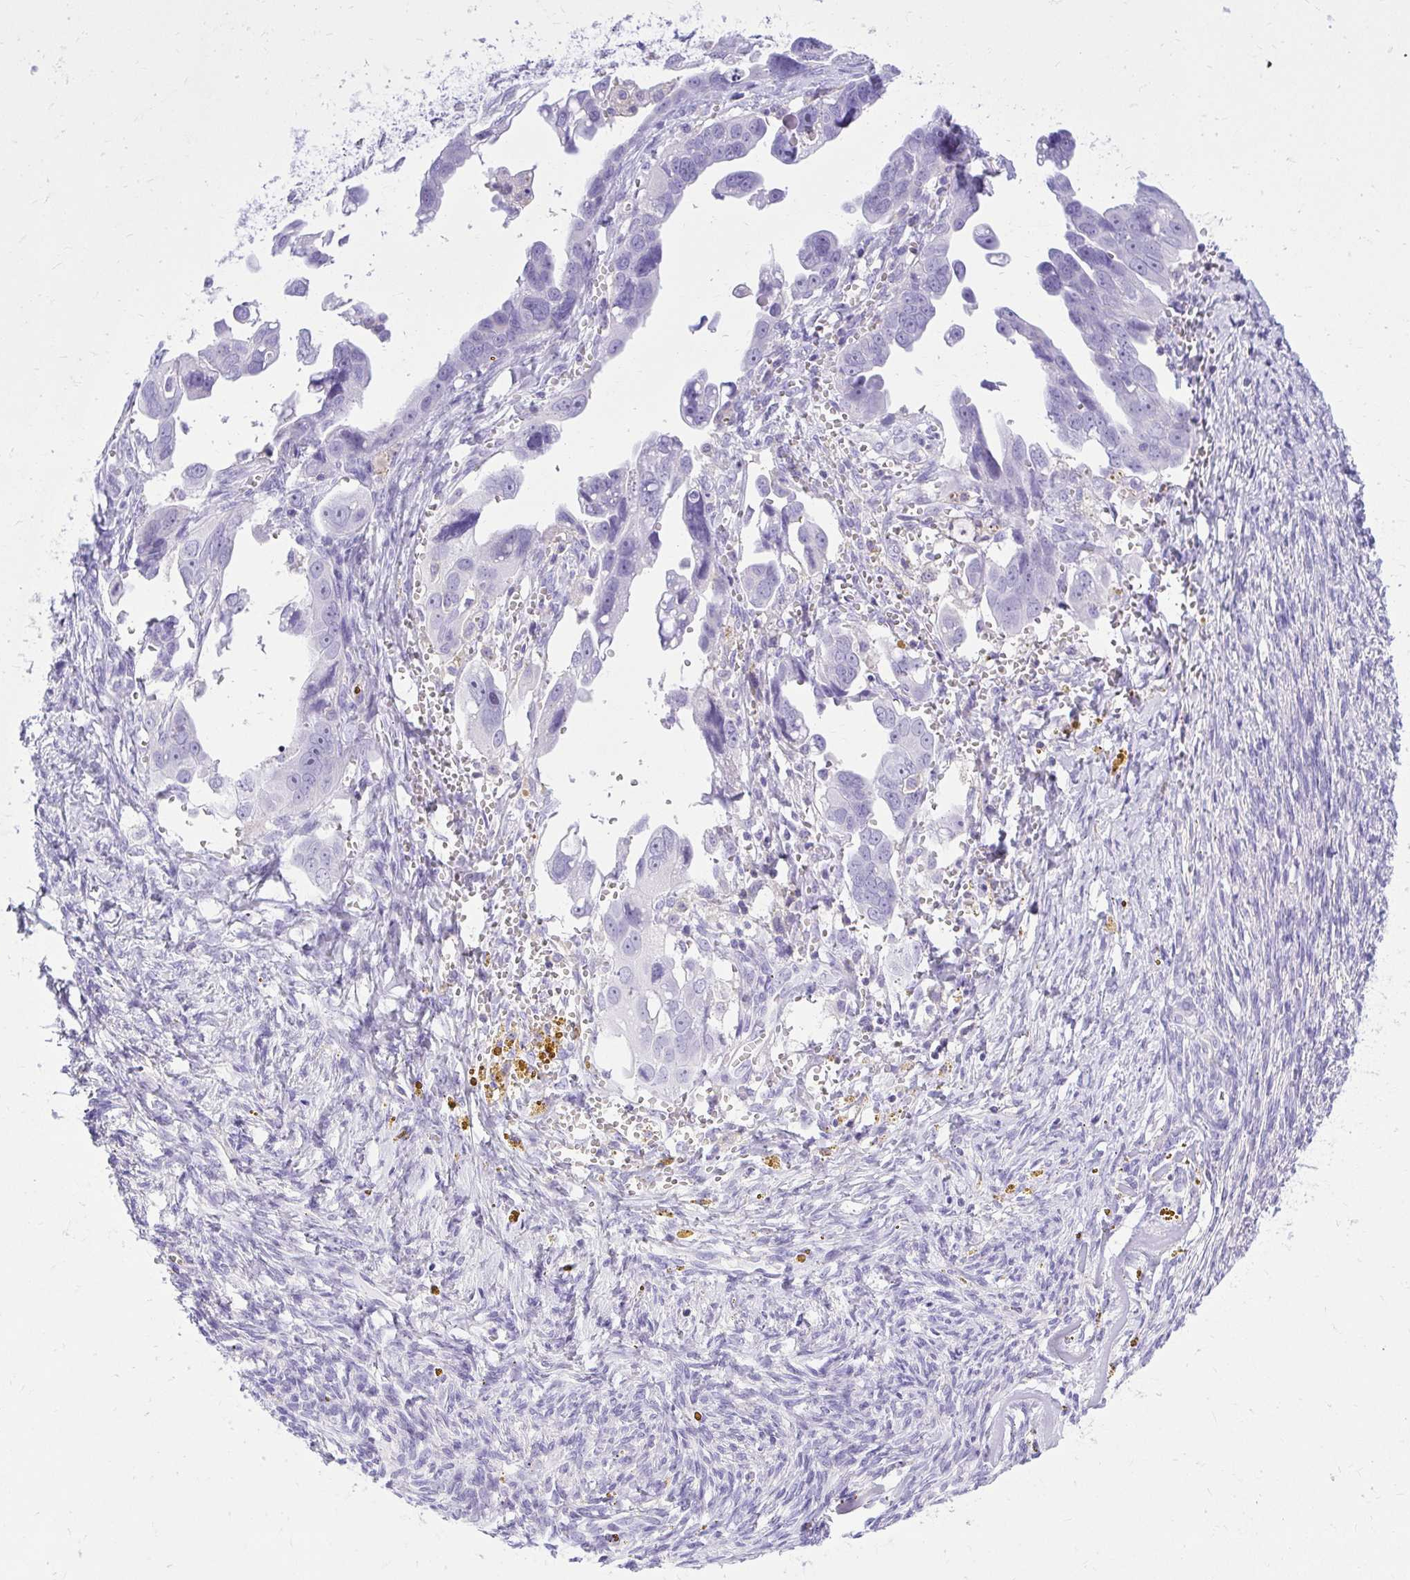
{"staining": {"intensity": "negative", "quantity": "none", "location": "none"}, "tissue": "ovarian cancer", "cell_type": "Tumor cells", "image_type": "cancer", "snomed": [{"axis": "morphology", "description": "Cystadenocarcinoma, serous, NOS"}, {"axis": "topography", "description": "Ovary"}], "caption": "DAB (3,3'-diaminobenzidine) immunohistochemical staining of serous cystadenocarcinoma (ovarian) shows no significant positivity in tumor cells.", "gene": "GPRIN3", "patient": {"sex": "female", "age": 59}}